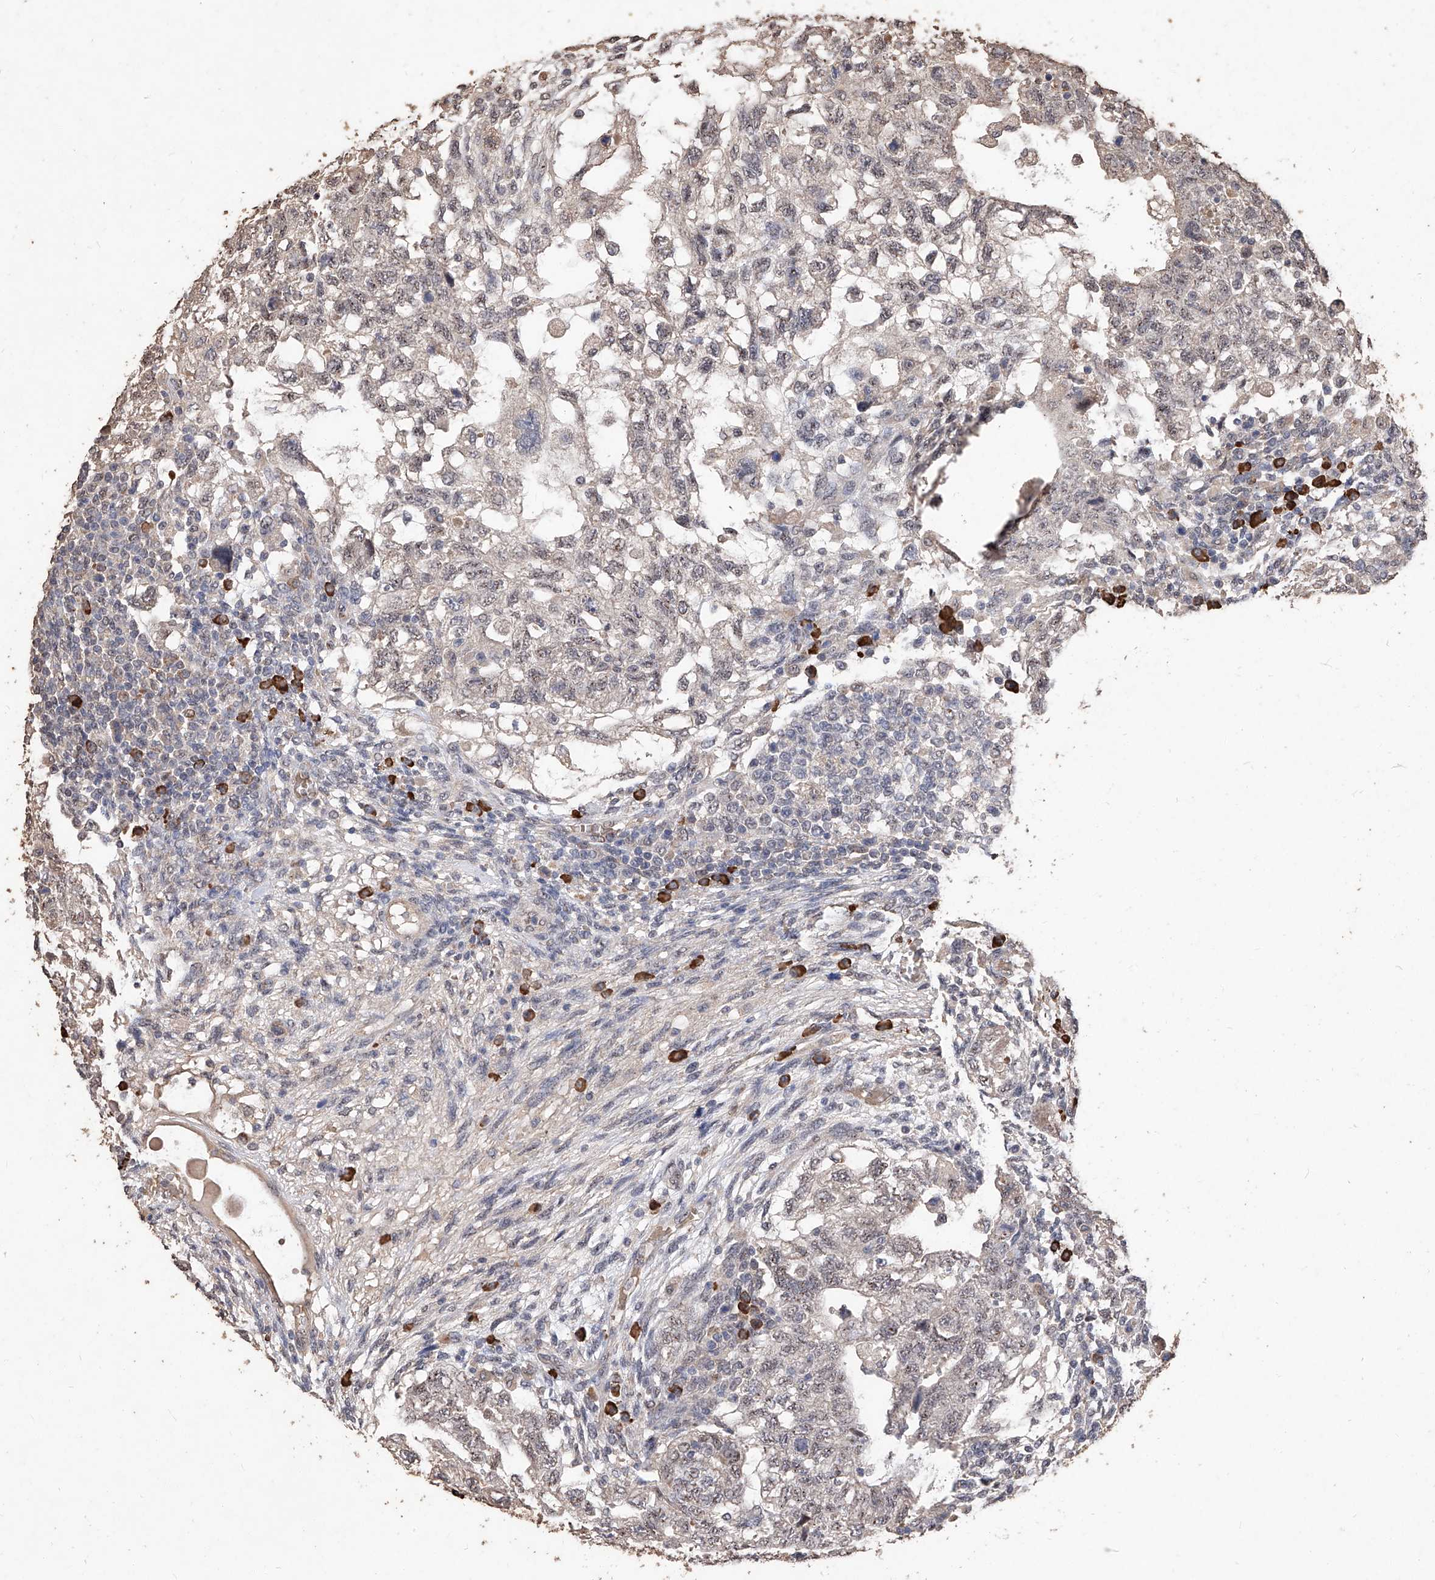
{"staining": {"intensity": "weak", "quantity": "<25%", "location": "cytoplasmic/membranous,nuclear"}, "tissue": "testis cancer", "cell_type": "Tumor cells", "image_type": "cancer", "snomed": [{"axis": "morphology", "description": "Normal tissue, NOS"}, {"axis": "morphology", "description": "Carcinoma, Embryonal, NOS"}, {"axis": "topography", "description": "Testis"}], "caption": "This is an immunohistochemistry image of testis embryonal carcinoma. There is no staining in tumor cells.", "gene": "EML1", "patient": {"sex": "male", "age": 36}}